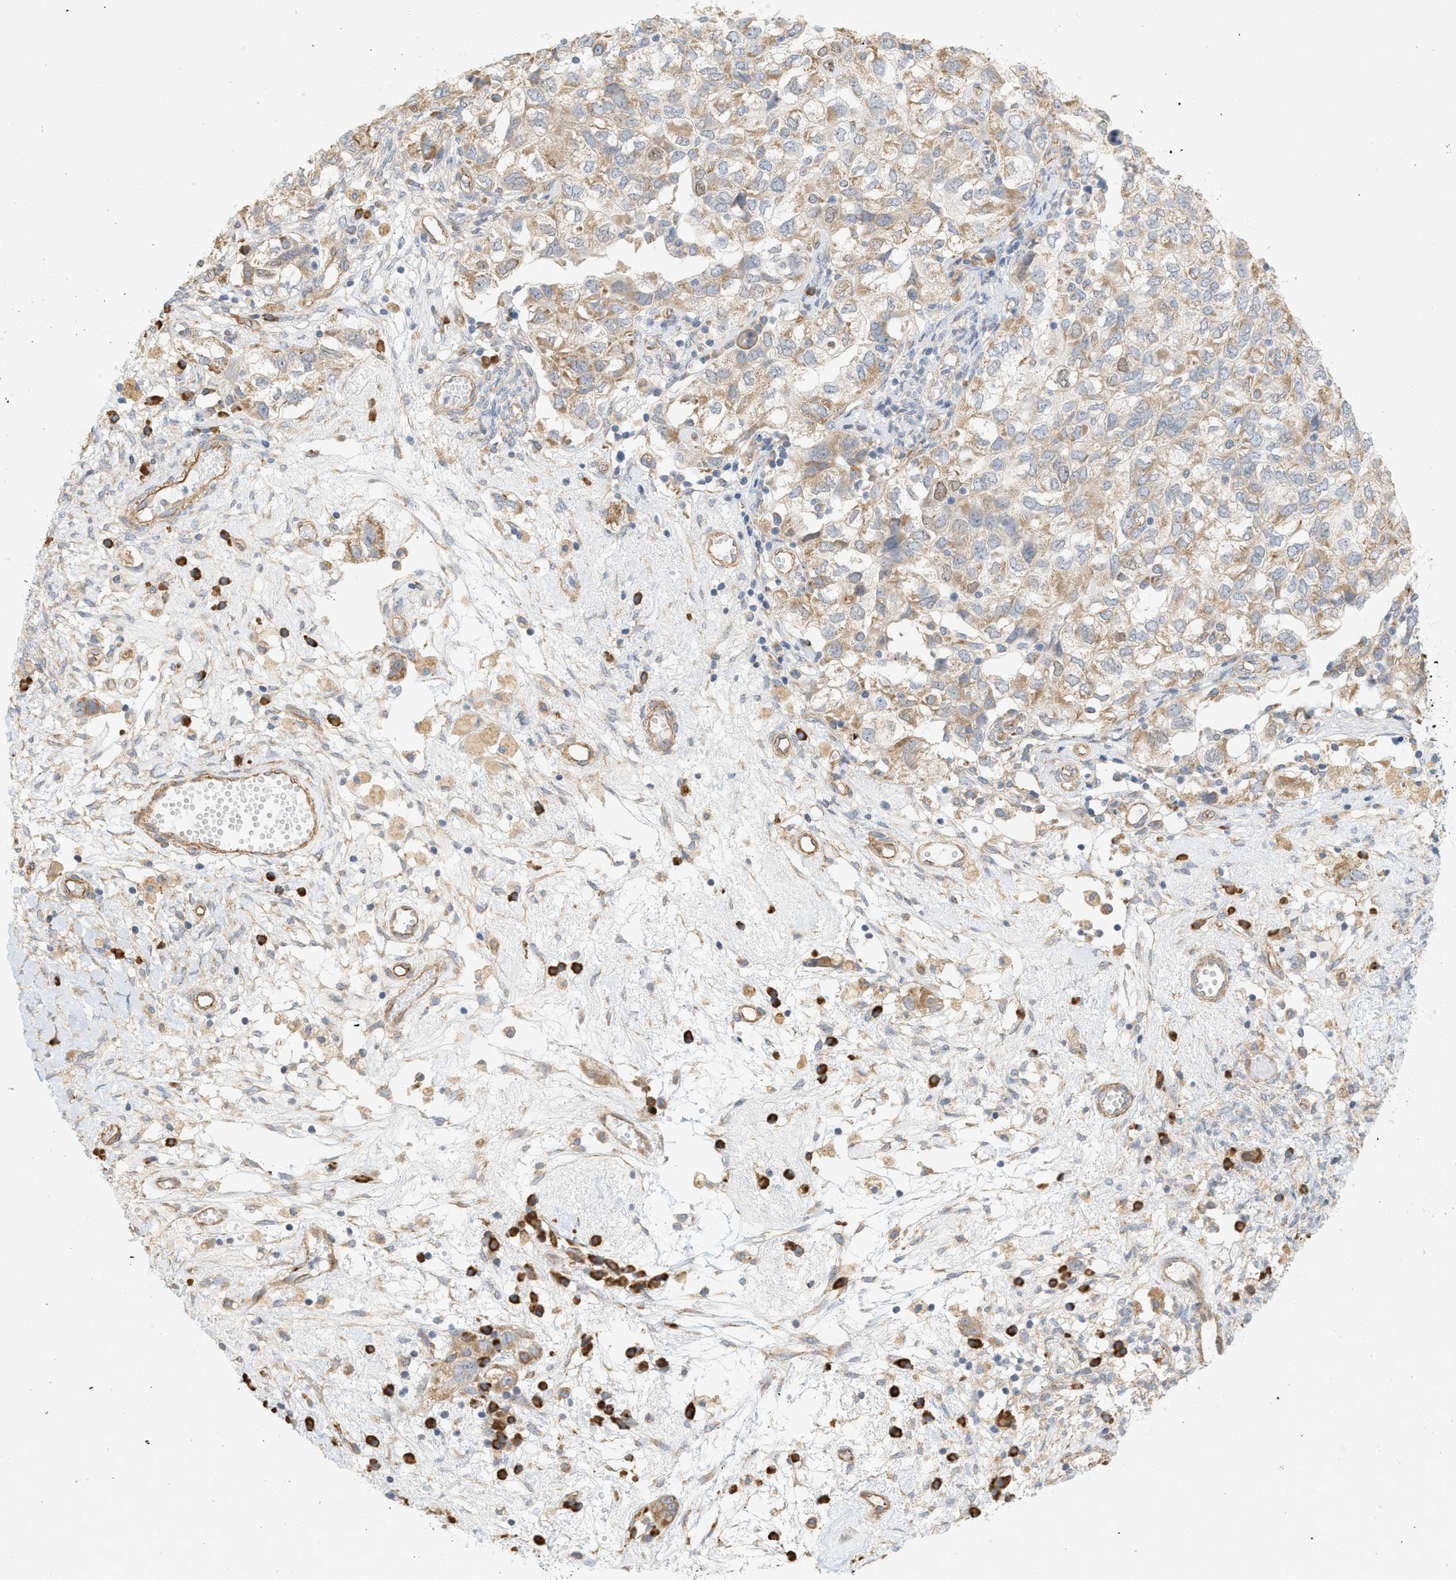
{"staining": {"intensity": "moderate", "quantity": ">75%", "location": "cytoplasmic/membranous"}, "tissue": "ovarian cancer", "cell_type": "Tumor cells", "image_type": "cancer", "snomed": [{"axis": "morphology", "description": "Carcinoma, NOS"}, {"axis": "morphology", "description": "Cystadenocarcinoma, serous, NOS"}, {"axis": "topography", "description": "Ovary"}], "caption": "Tumor cells exhibit medium levels of moderate cytoplasmic/membranous staining in approximately >75% of cells in human ovarian cancer.", "gene": "SVOP", "patient": {"sex": "female", "age": 69}}